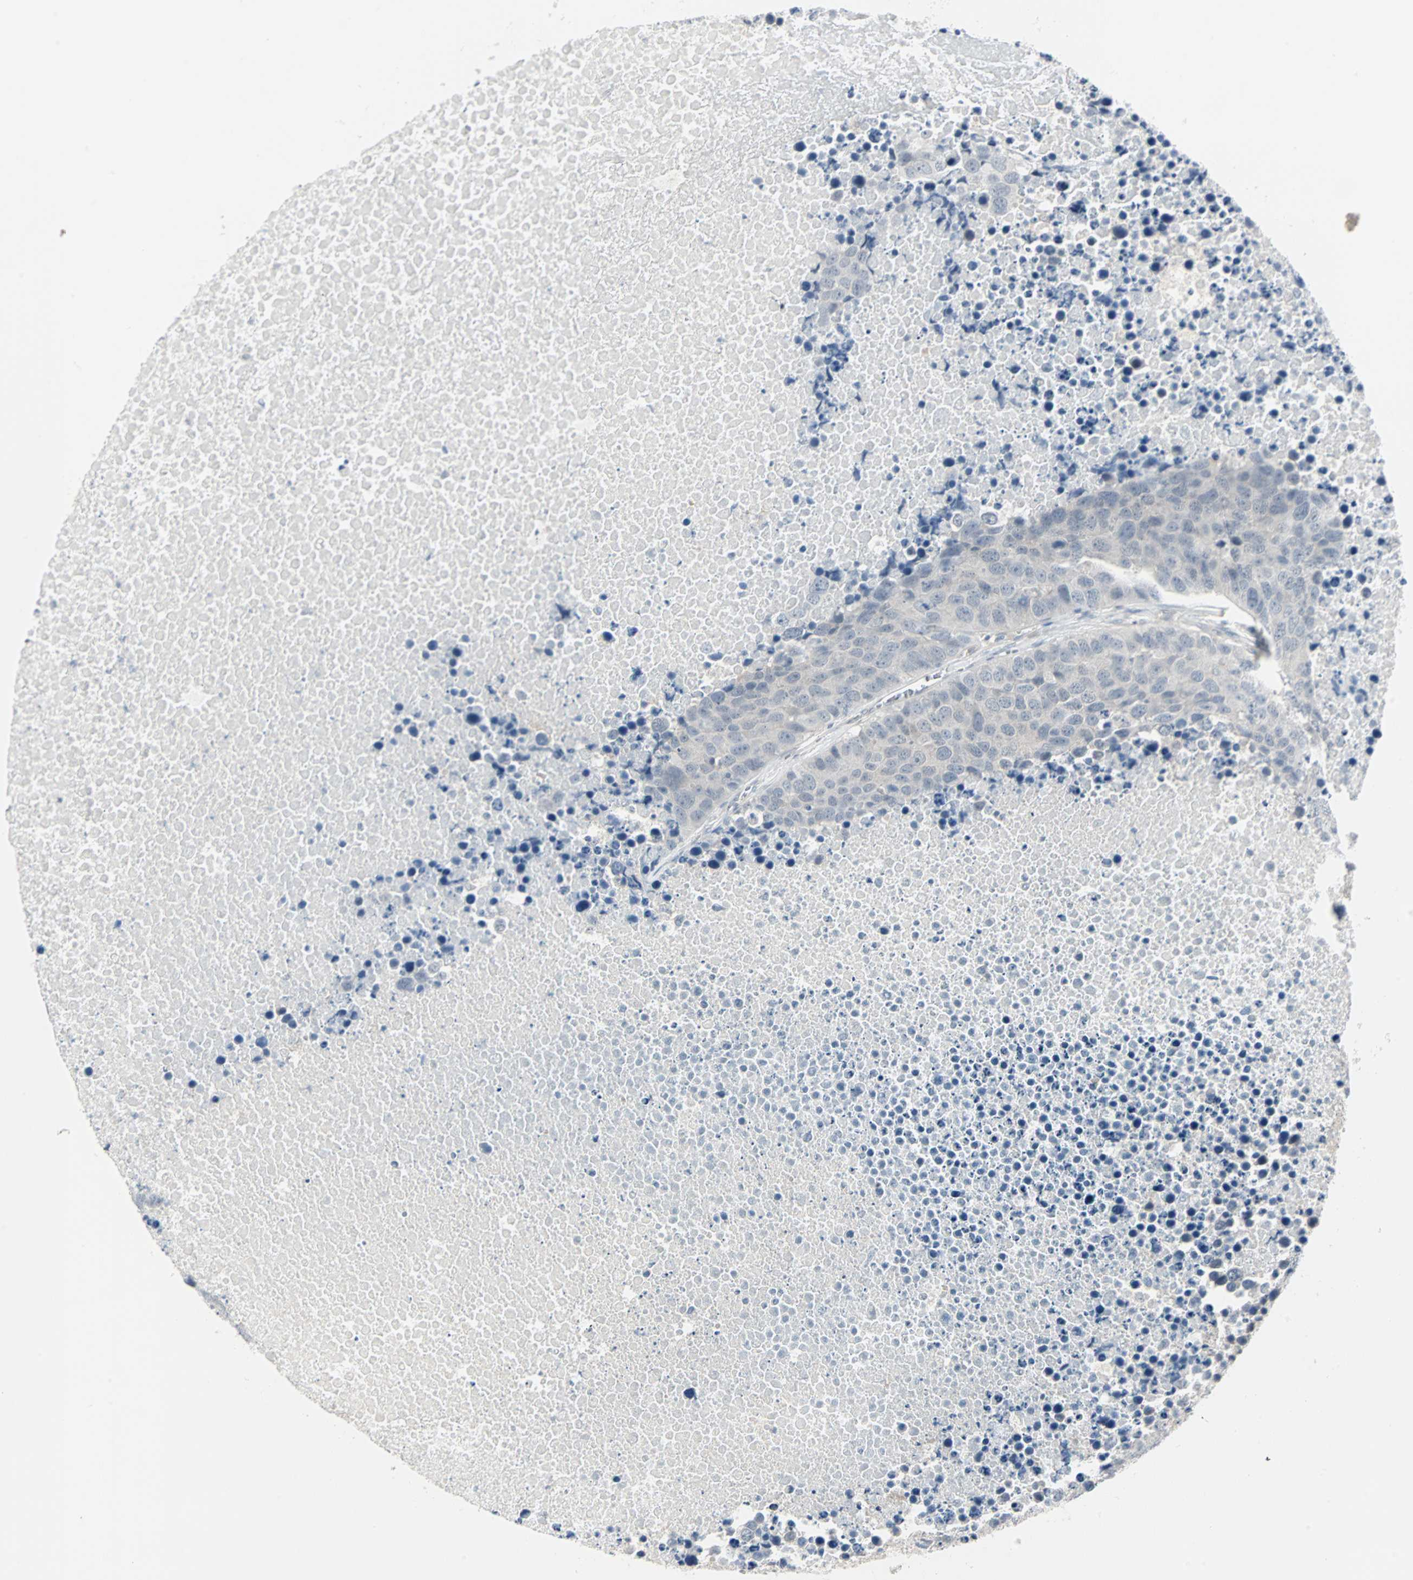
{"staining": {"intensity": "negative", "quantity": "none", "location": "none"}, "tissue": "carcinoid", "cell_type": "Tumor cells", "image_type": "cancer", "snomed": [{"axis": "morphology", "description": "Carcinoid, malignant, NOS"}, {"axis": "topography", "description": "Lung"}], "caption": "The immunohistochemistry histopathology image has no significant expression in tumor cells of carcinoid (malignant) tissue.", "gene": "PTPA", "patient": {"sex": "male", "age": 60}}